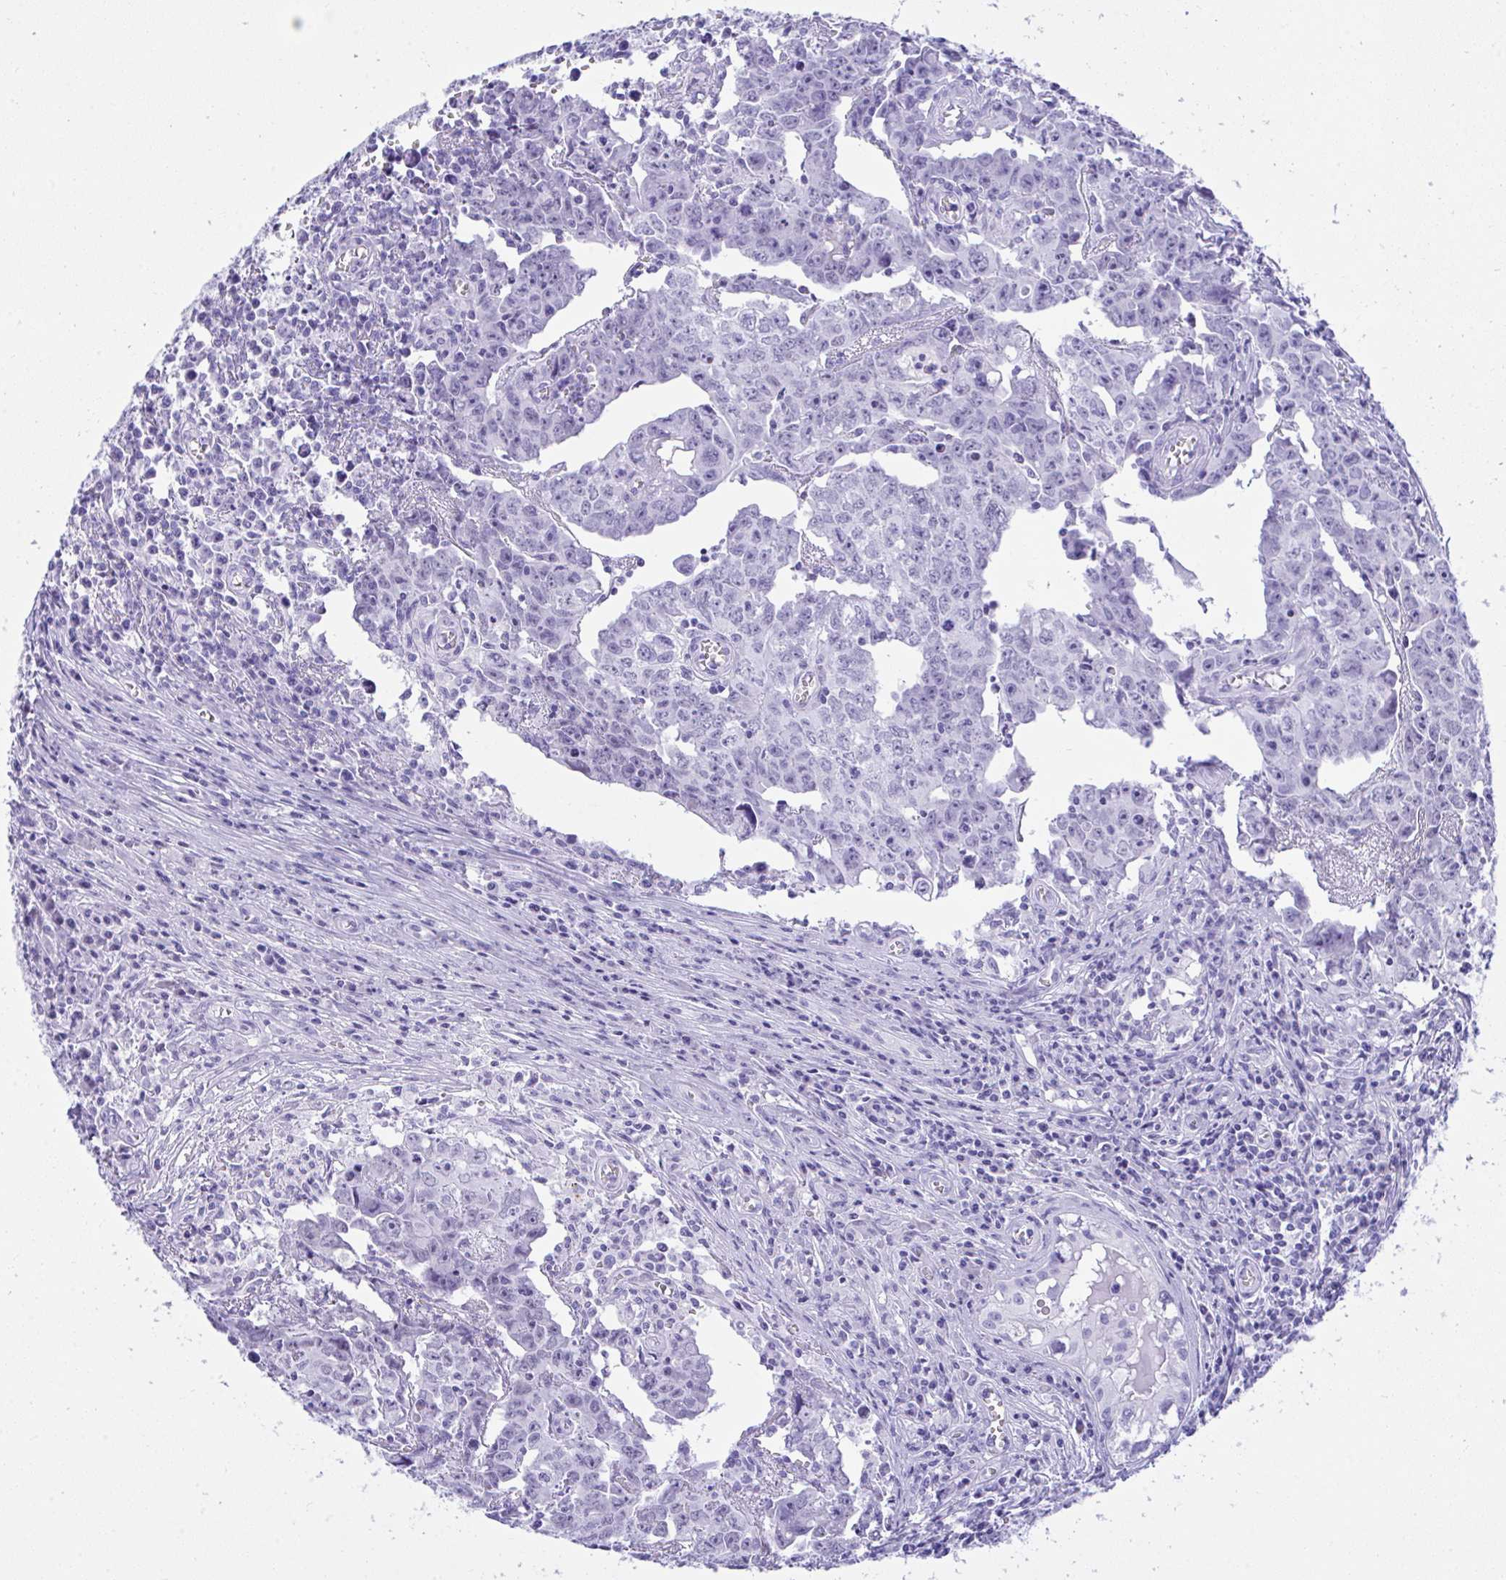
{"staining": {"intensity": "negative", "quantity": "none", "location": "none"}, "tissue": "testis cancer", "cell_type": "Tumor cells", "image_type": "cancer", "snomed": [{"axis": "morphology", "description": "Carcinoma, Embryonal, NOS"}, {"axis": "topography", "description": "Testis"}], "caption": "Tumor cells show no significant protein staining in embryonal carcinoma (testis). (Brightfield microscopy of DAB IHC at high magnification).", "gene": "SEL1L2", "patient": {"sex": "male", "age": 22}}